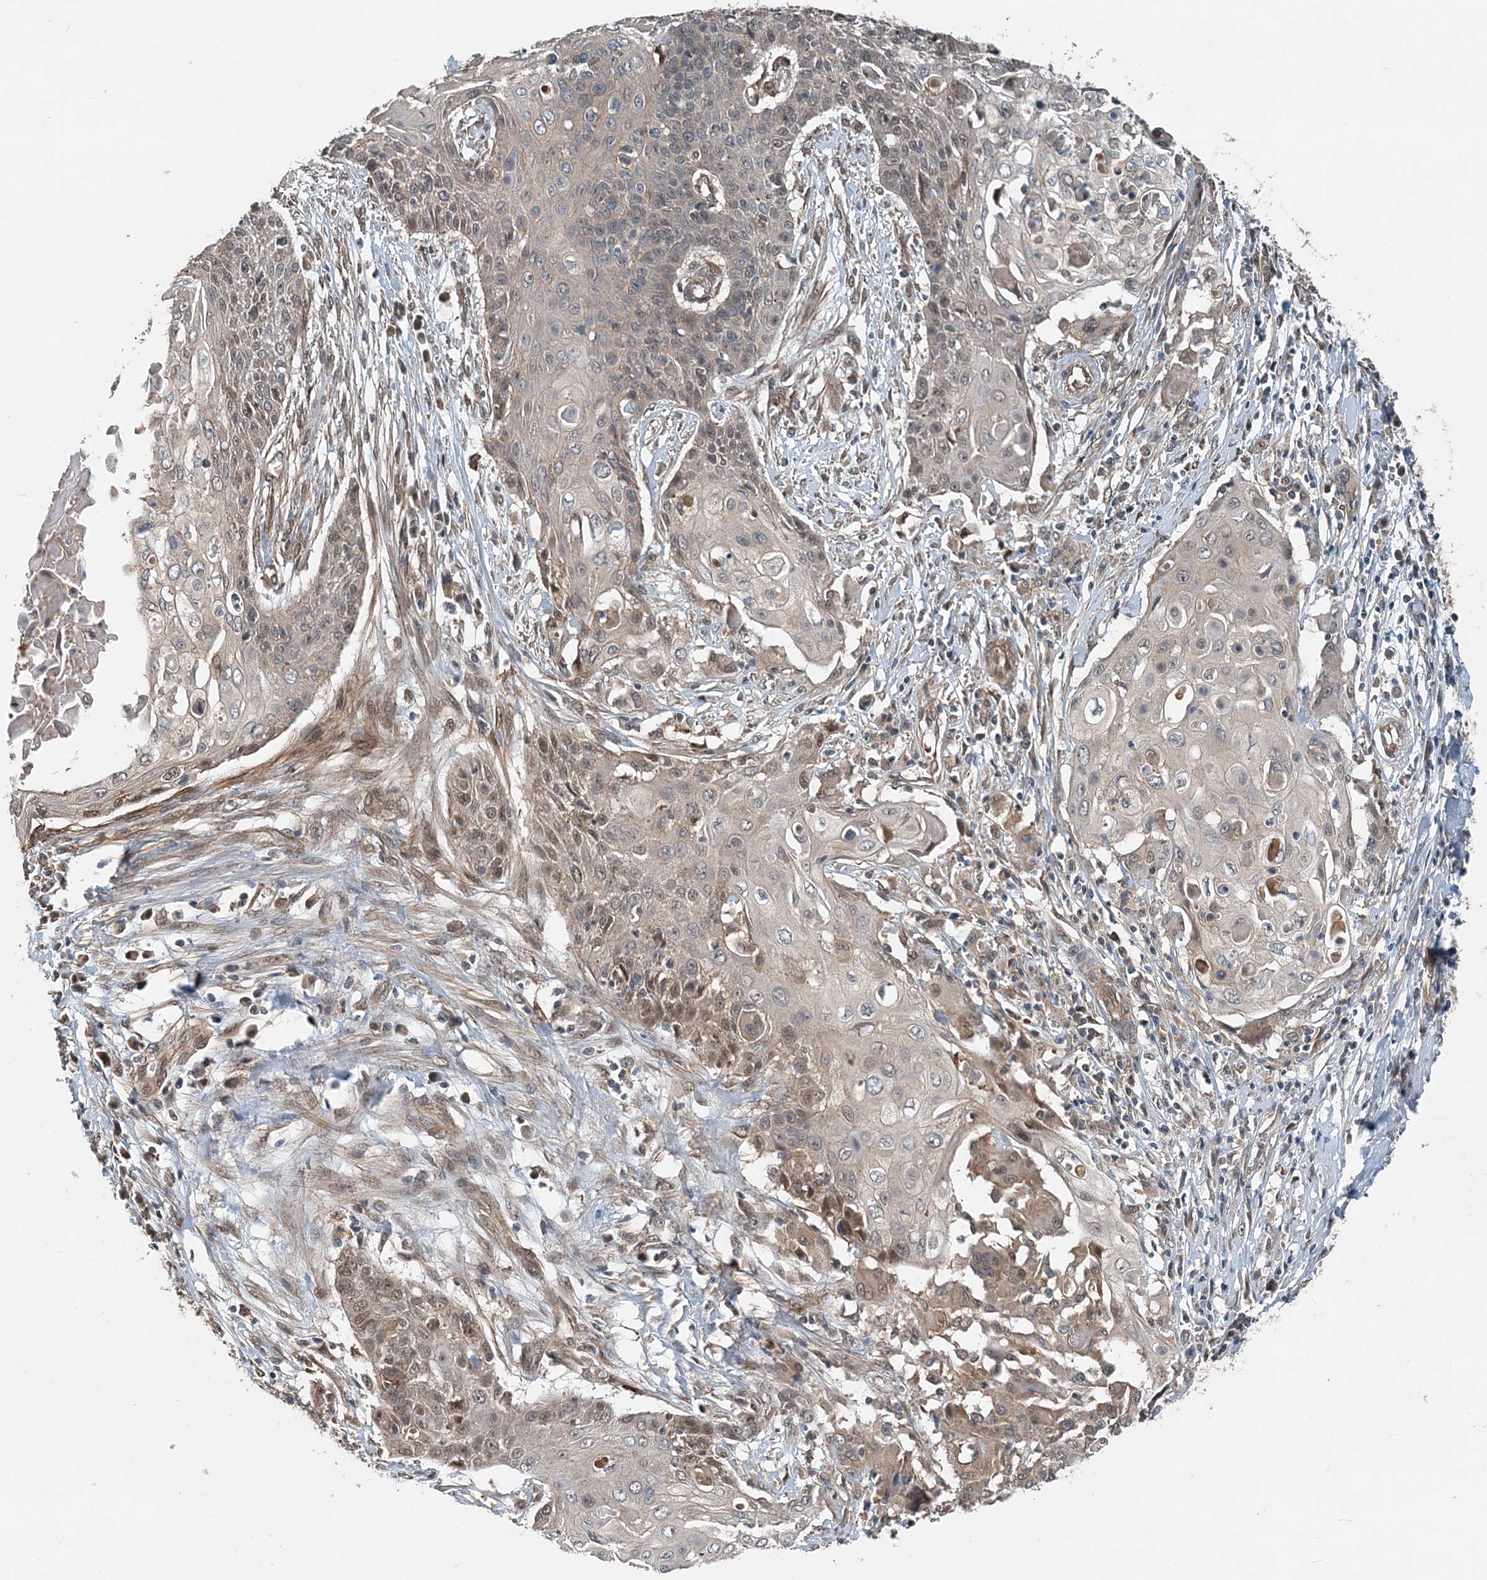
{"staining": {"intensity": "weak", "quantity": "<25%", "location": "cytoplasmic/membranous,nuclear"}, "tissue": "cervical cancer", "cell_type": "Tumor cells", "image_type": "cancer", "snomed": [{"axis": "morphology", "description": "Squamous cell carcinoma, NOS"}, {"axis": "topography", "description": "Cervix"}], "caption": "Immunohistochemistry (IHC) photomicrograph of neoplastic tissue: cervical squamous cell carcinoma stained with DAB displays no significant protein positivity in tumor cells. (IHC, brightfield microscopy, high magnification).", "gene": "SMPD3", "patient": {"sex": "female", "age": 39}}